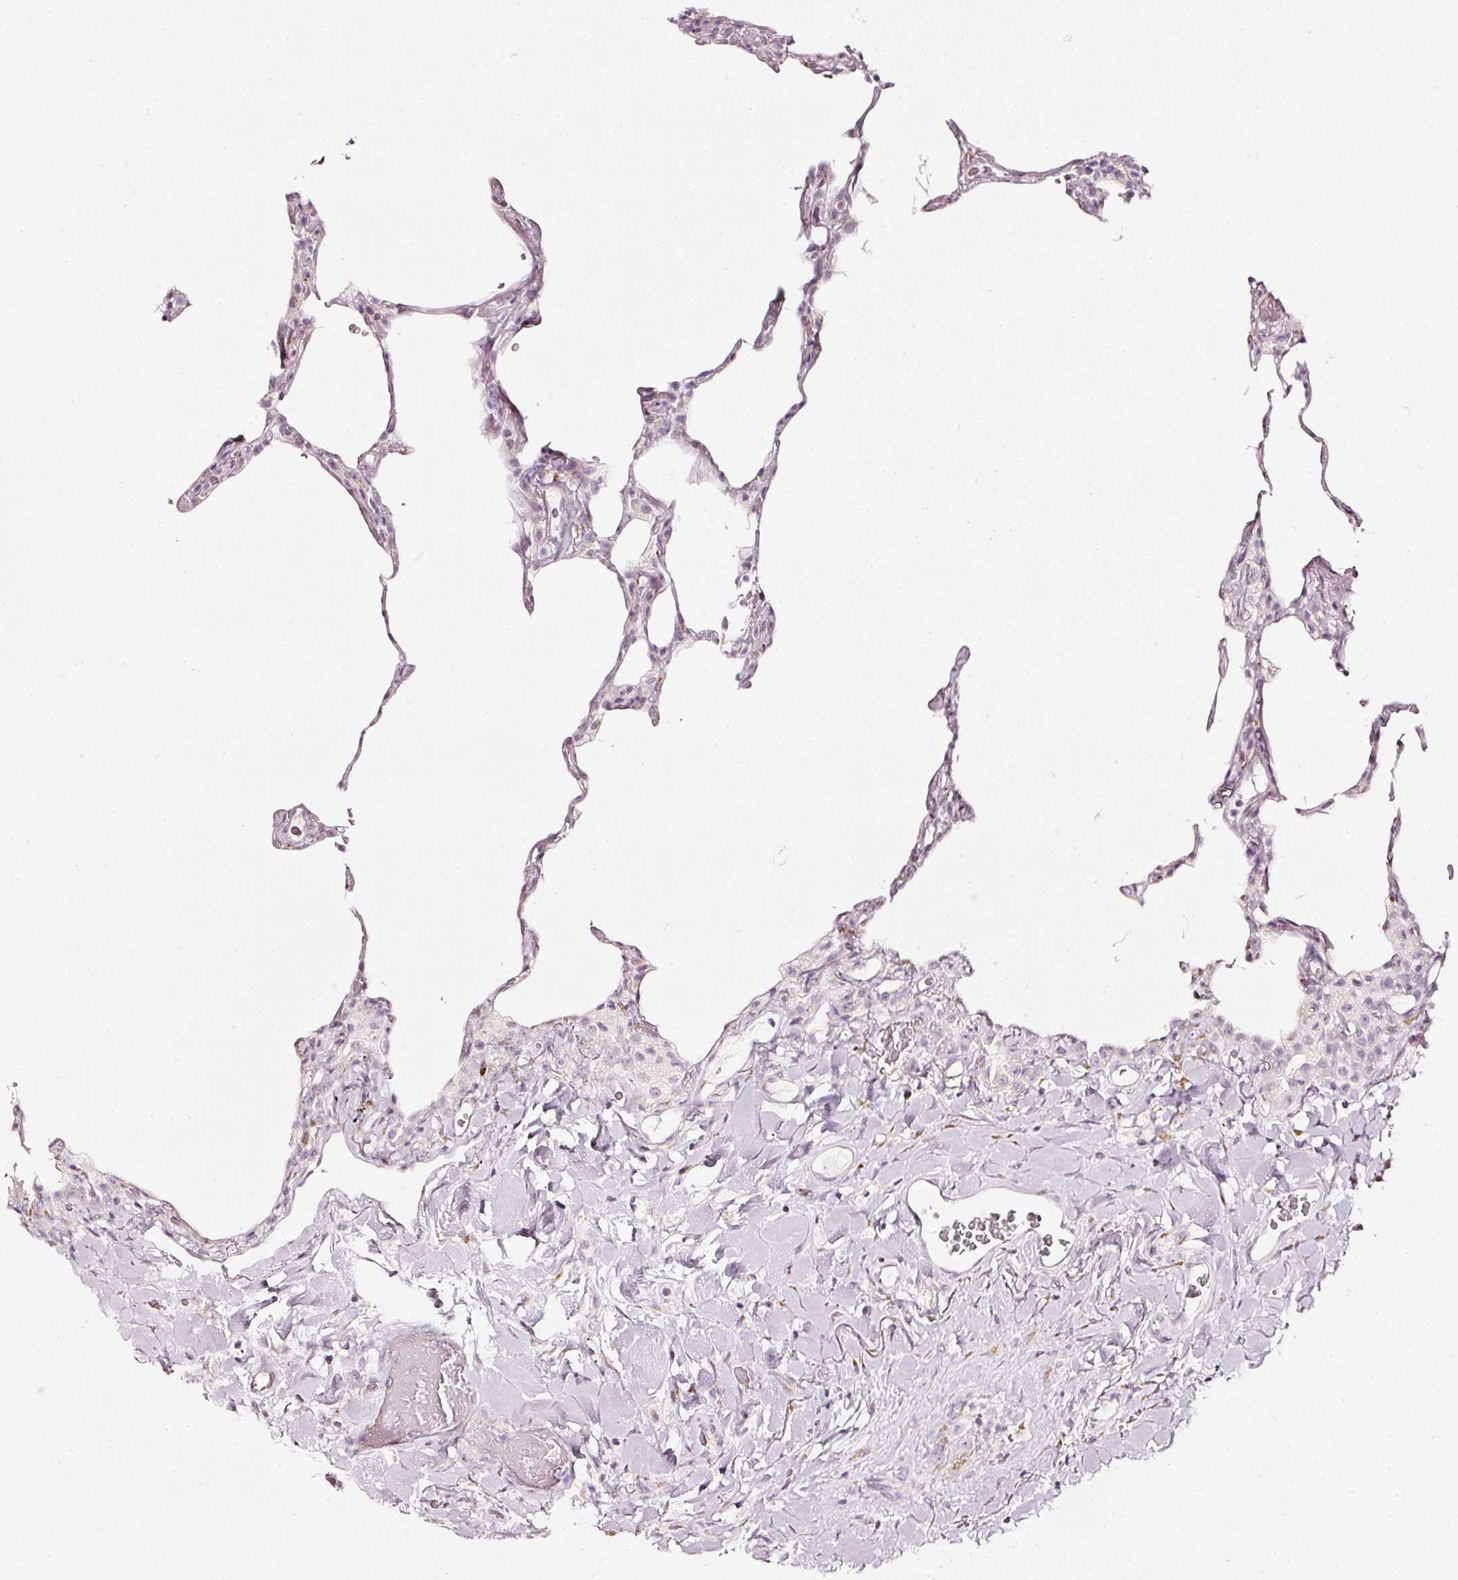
{"staining": {"intensity": "negative", "quantity": "none", "location": "none"}, "tissue": "lung", "cell_type": "Alveolar cells", "image_type": "normal", "snomed": [{"axis": "morphology", "description": "Normal tissue, NOS"}, {"axis": "topography", "description": "Lung"}], "caption": "The micrograph reveals no significant staining in alveolar cells of lung. The staining is performed using DAB (3,3'-diaminobenzidine) brown chromogen with nuclei counter-stained in using hematoxylin.", "gene": "SDF4", "patient": {"sex": "female", "age": 57}}